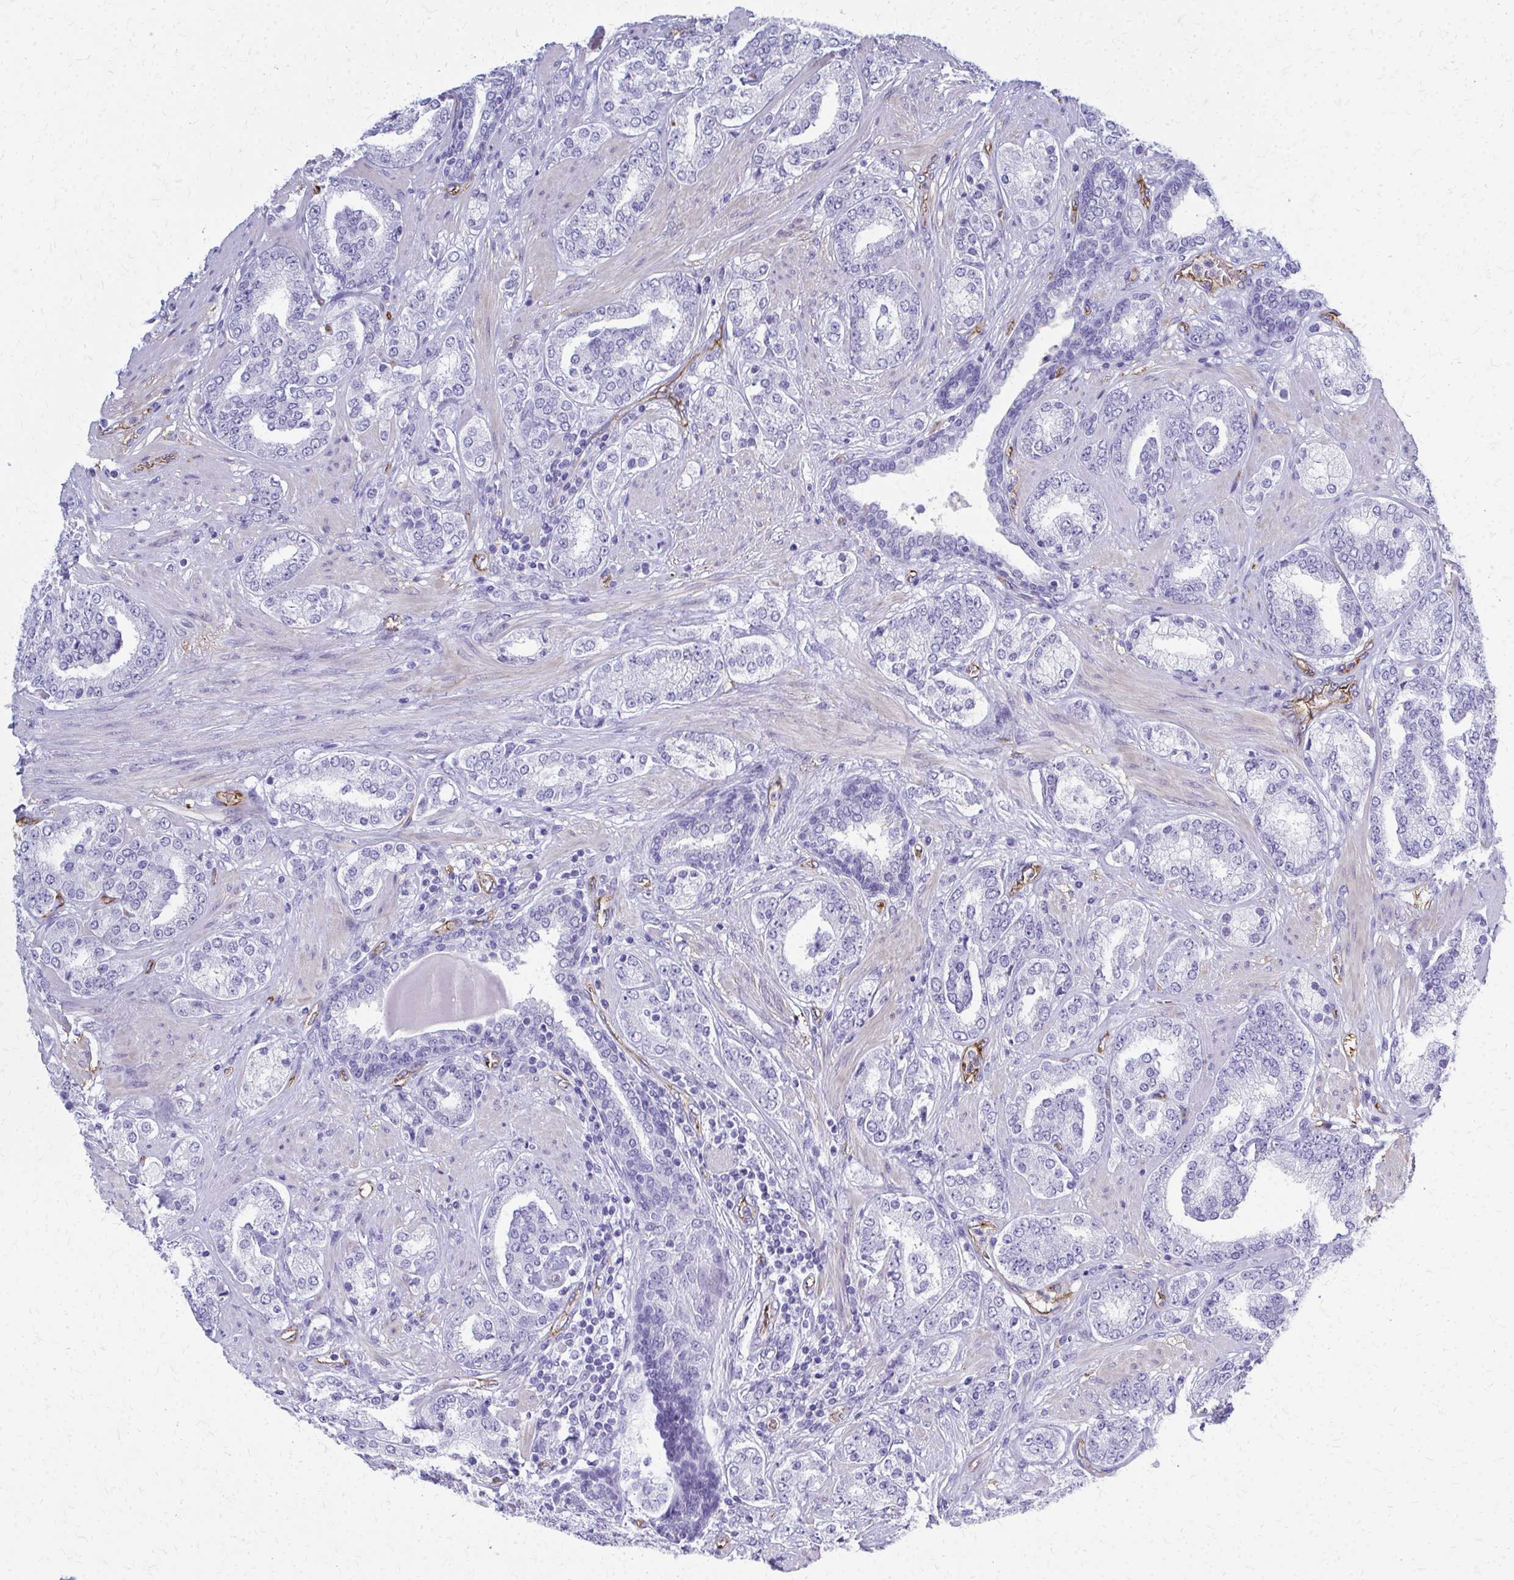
{"staining": {"intensity": "negative", "quantity": "none", "location": "none"}, "tissue": "prostate cancer", "cell_type": "Tumor cells", "image_type": "cancer", "snomed": [{"axis": "morphology", "description": "Adenocarcinoma, High grade"}, {"axis": "topography", "description": "Prostate"}], "caption": "This is an IHC micrograph of high-grade adenocarcinoma (prostate). There is no staining in tumor cells.", "gene": "TPSG1", "patient": {"sex": "male", "age": 62}}